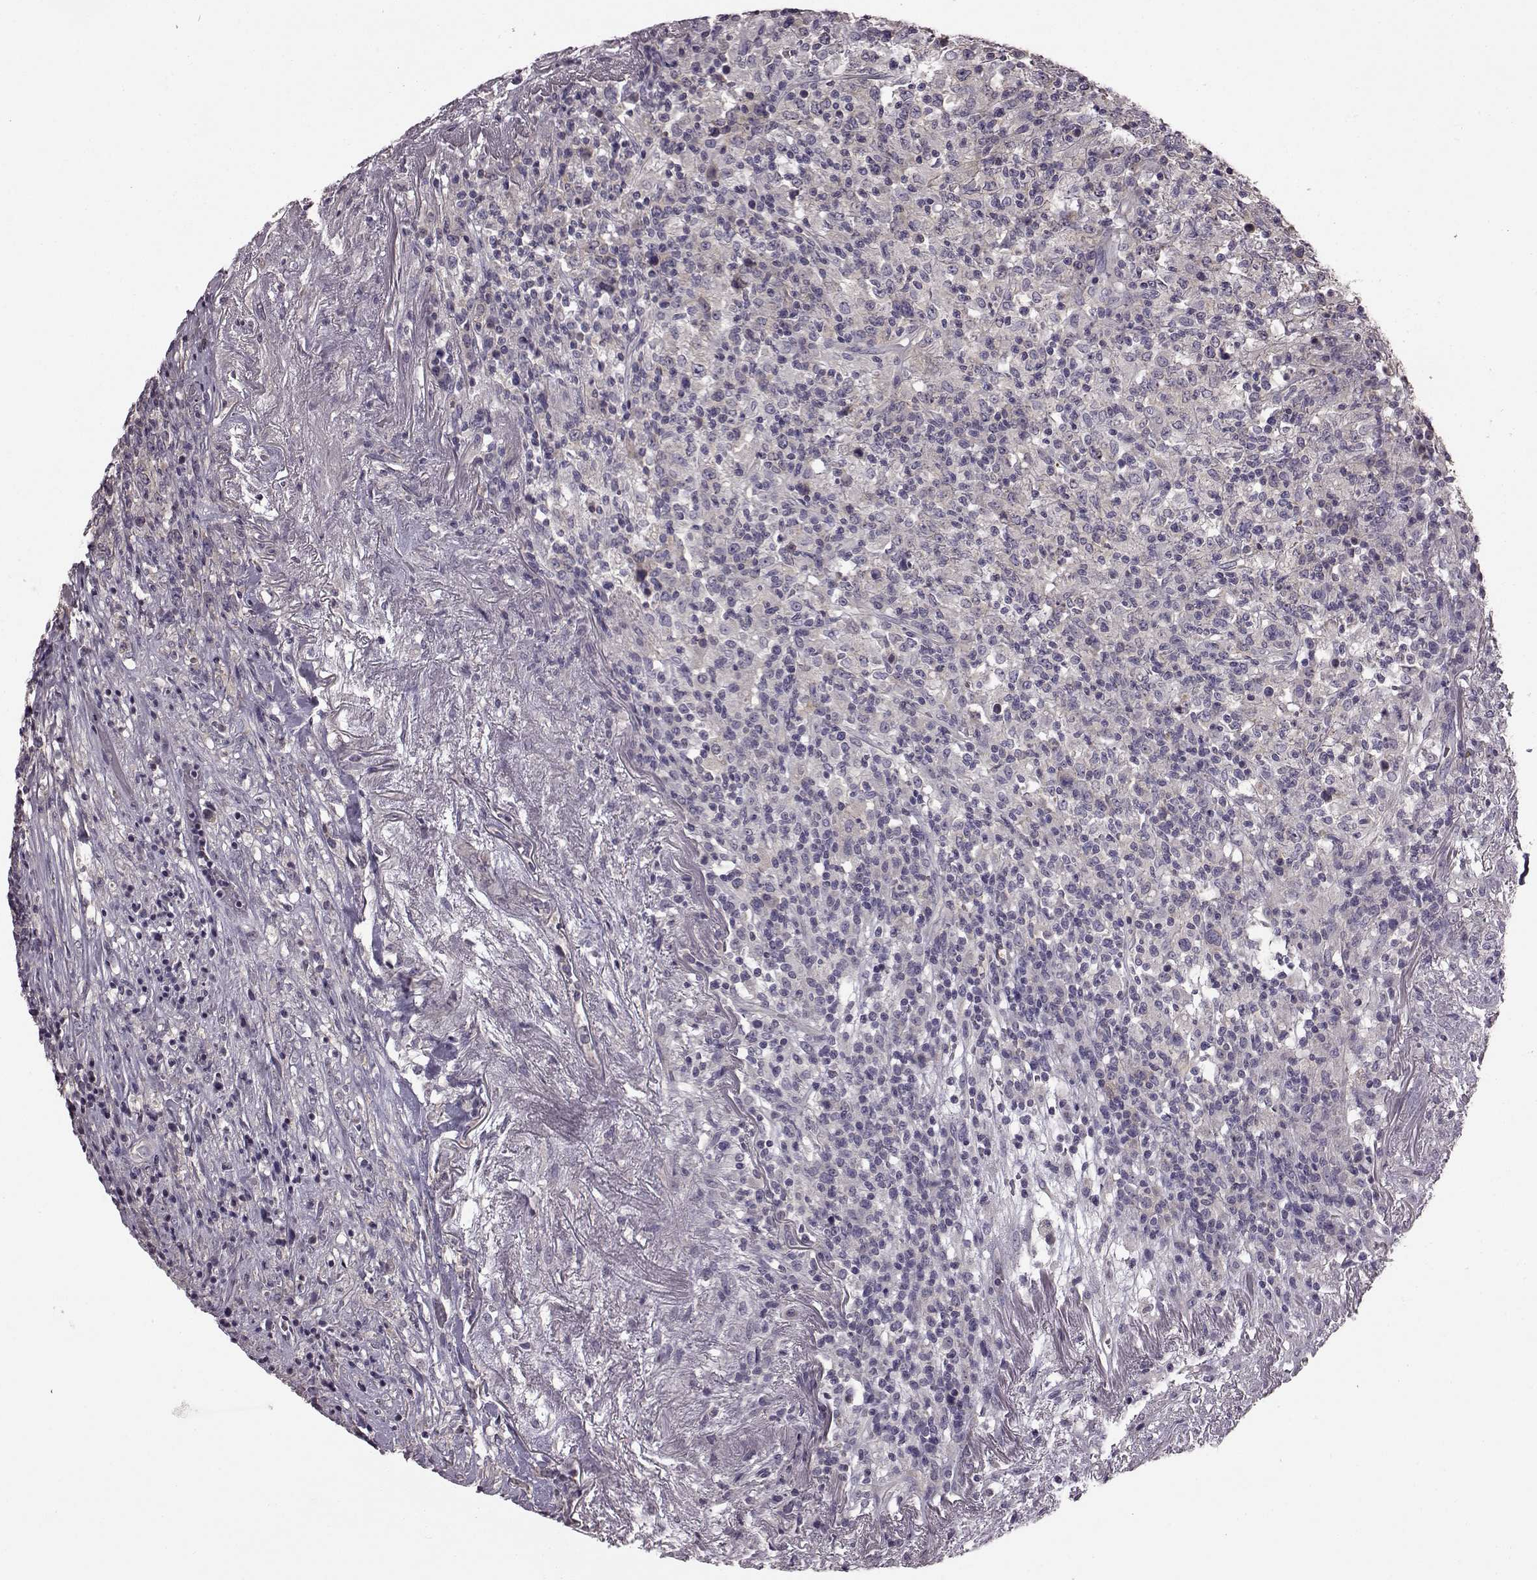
{"staining": {"intensity": "negative", "quantity": "none", "location": "none"}, "tissue": "lymphoma", "cell_type": "Tumor cells", "image_type": "cancer", "snomed": [{"axis": "morphology", "description": "Malignant lymphoma, non-Hodgkin's type, High grade"}, {"axis": "topography", "description": "Lung"}], "caption": "Immunohistochemical staining of human malignant lymphoma, non-Hodgkin's type (high-grade) demonstrates no significant positivity in tumor cells. The staining was performed using DAB to visualize the protein expression in brown, while the nuclei were stained in blue with hematoxylin (Magnification: 20x).", "gene": "ADGRG2", "patient": {"sex": "male", "age": 79}}